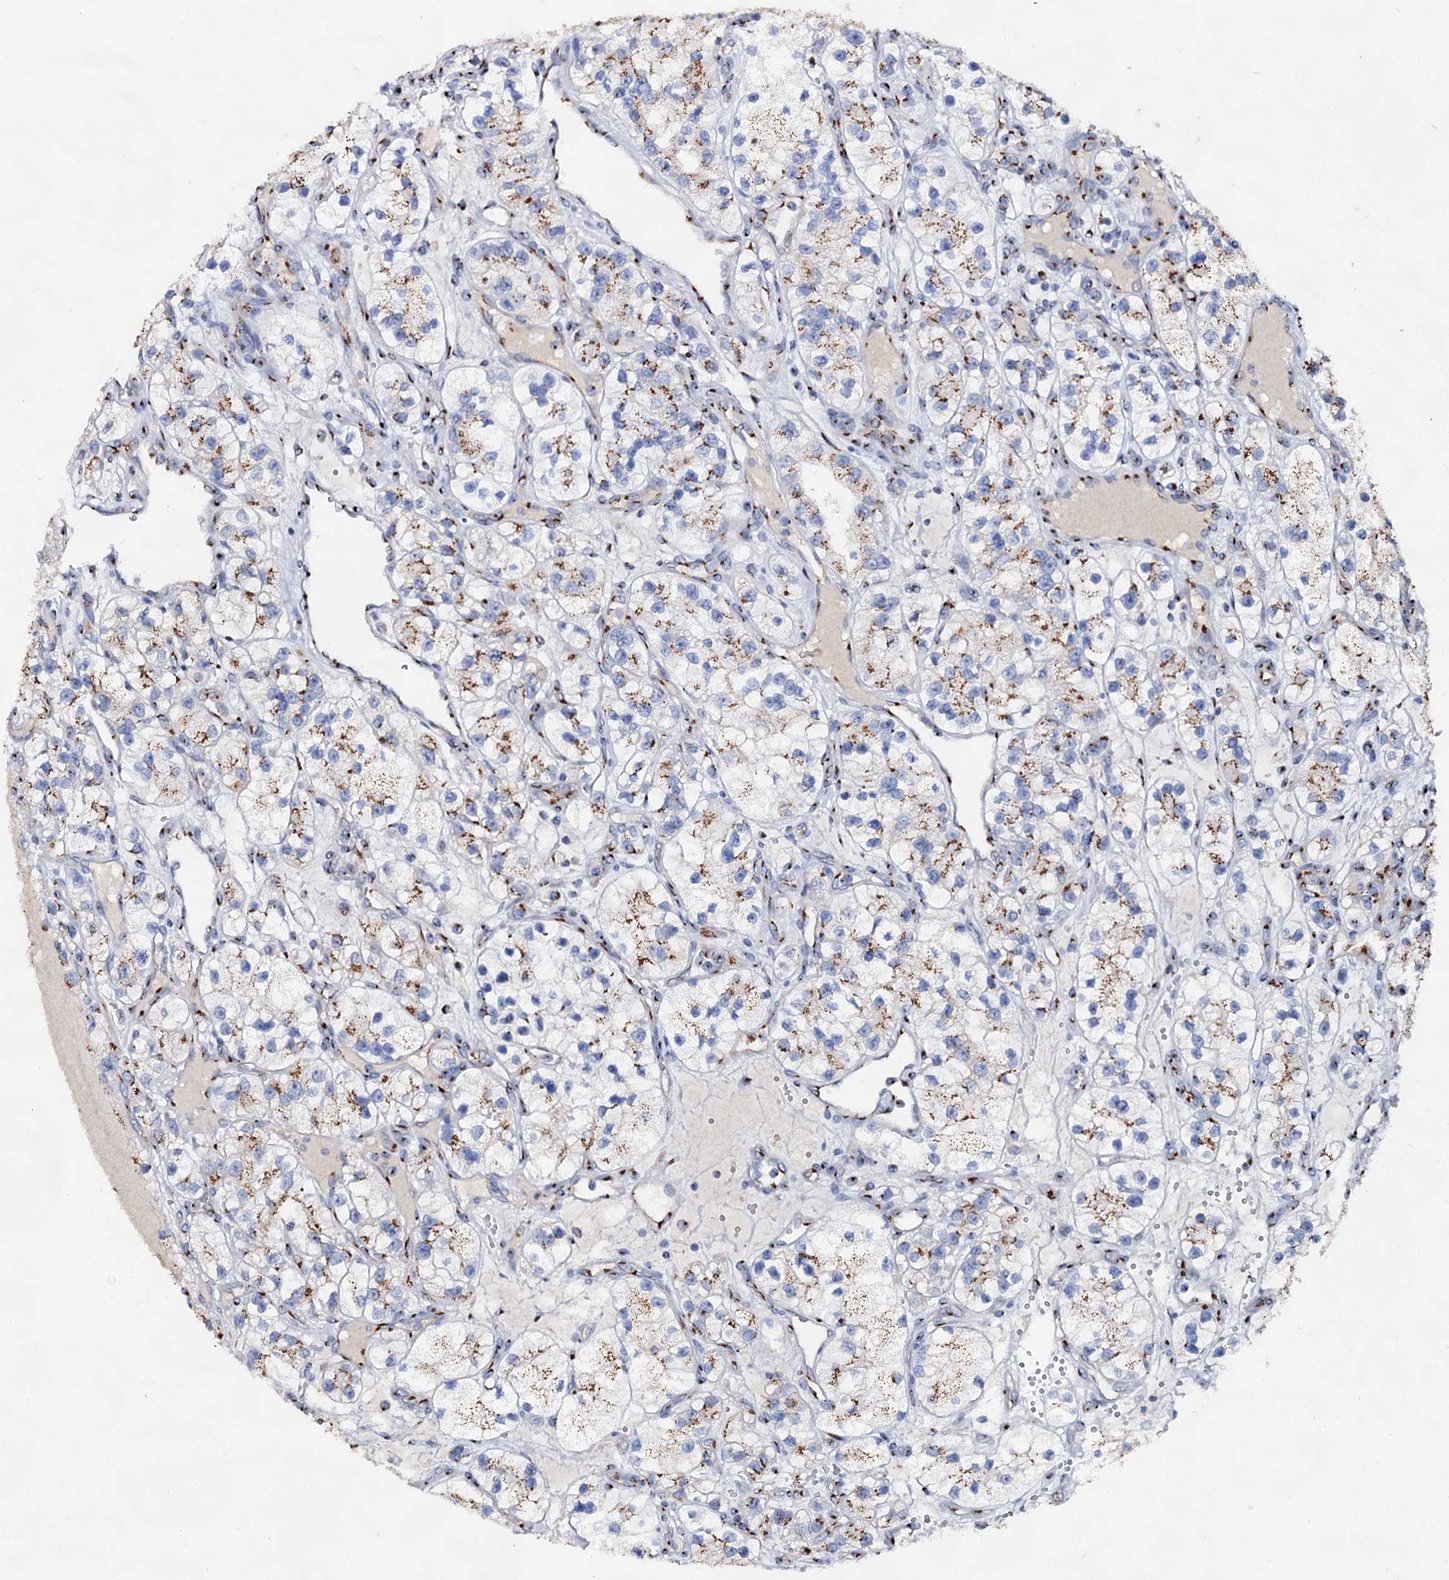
{"staining": {"intensity": "strong", "quantity": "25%-75%", "location": "cytoplasmic/membranous"}, "tissue": "renal cancer", "cell_type": "Tumor cells", "image_type": "cancer", "snomed": [{"axis": "morphology", "description": "Adenocarcinoma, NOS"}, {"axis": "topography", "description": "Kidney"}], "caption": "Immunohistochemistry histopathology image of human adenocarcinoma (renal) stained for a protein (brown), which demonstrates high levels of strong cytoplasmic/membranous staining in approximately 25%-75% of tumor cells.", "gene": "TM9SF3", "patient": {"sex": "female", "age": 57}}